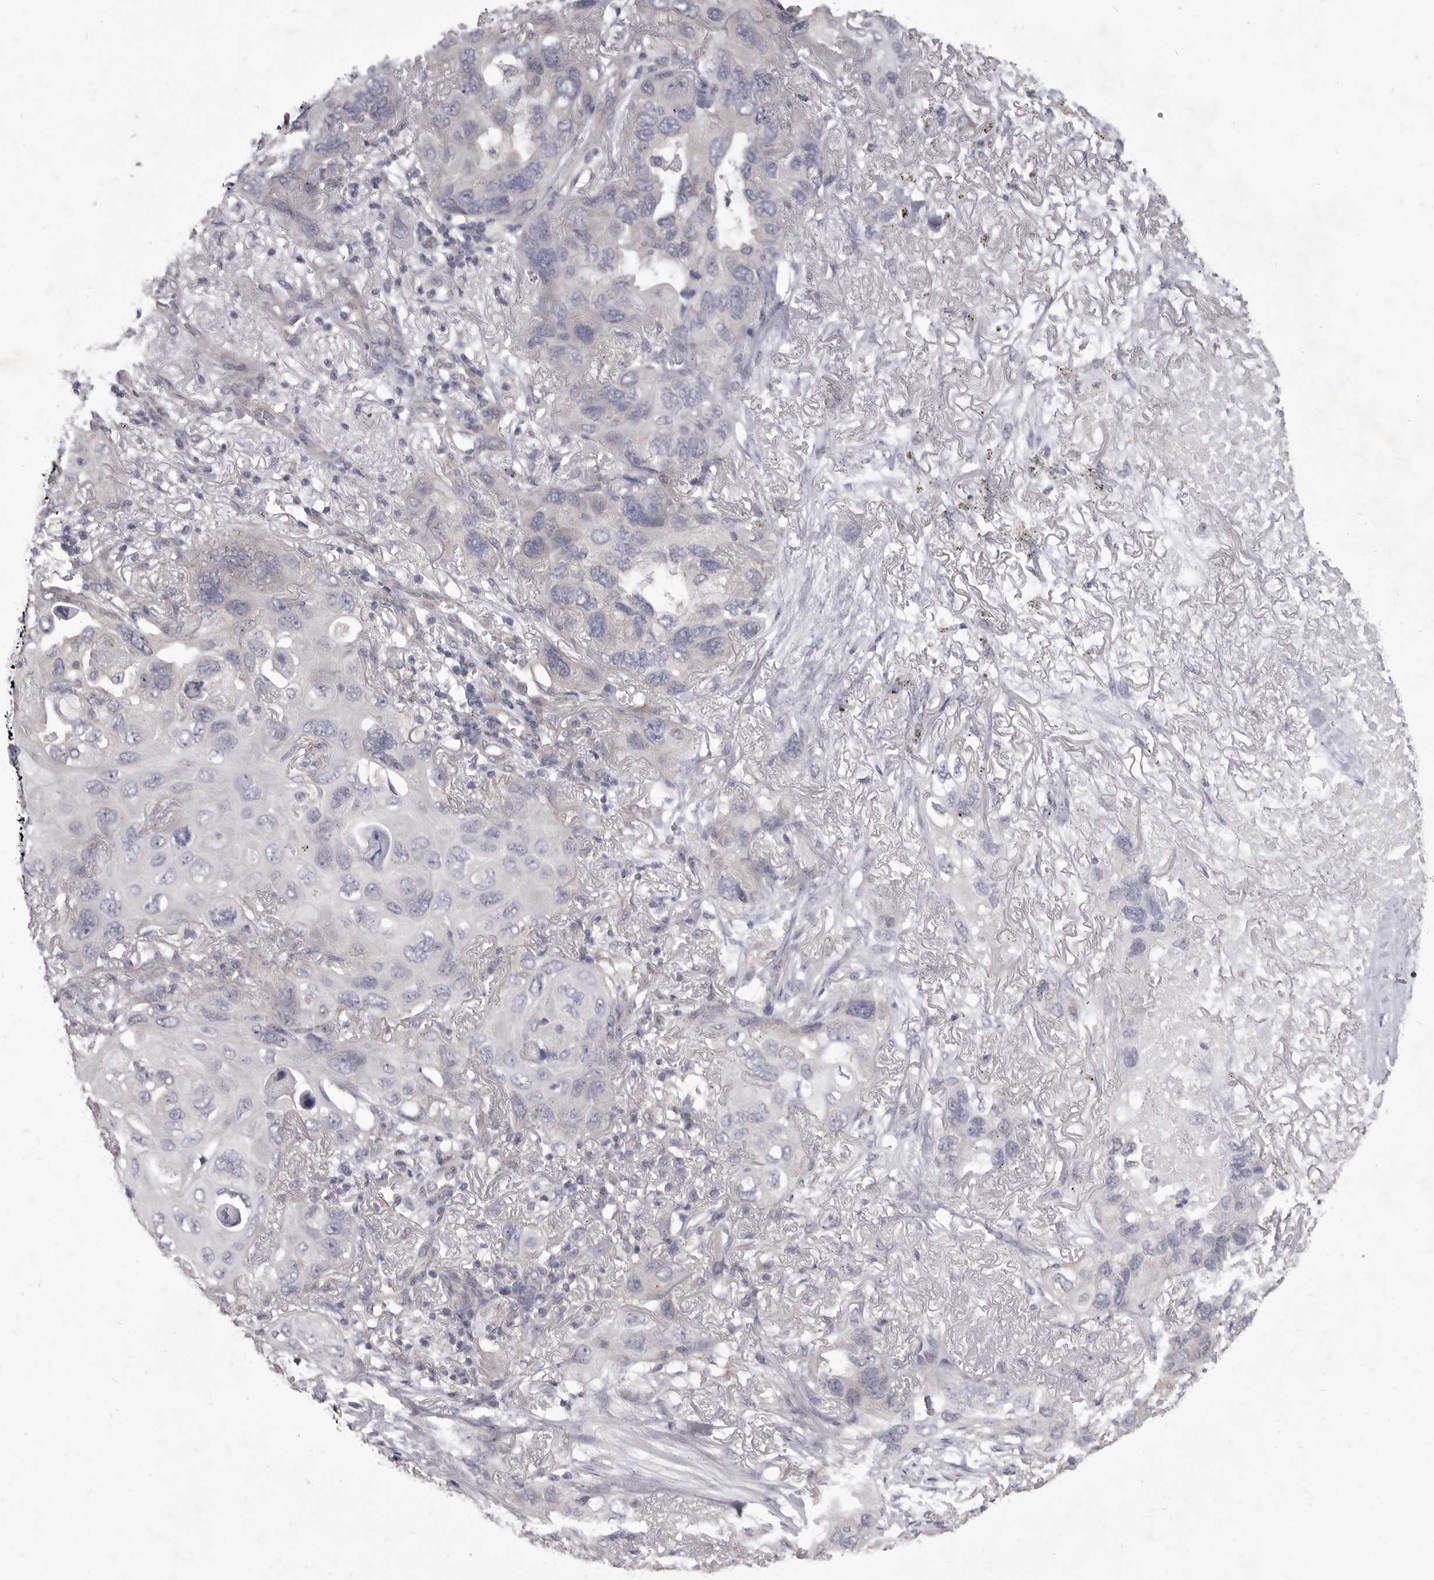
{"staining": {"intensity": "negative", "quantity": "none", "location": "none"}, "tissue": "lung cancer", "cell_type": "Tumor cells", "image_type": "cancer", "snomed": [{"axis": "morphology", "description": "Squamous cell carcinoma, NOS"}, {"axis": "topography", "description": "Lung"}], "caption": "Immunohistochemical staining of lung squamous cell carcinoma shows no significant positivity in tumor cells.", "gene": "GSK3B", "patient": {"sex": "female", "age": 73}}